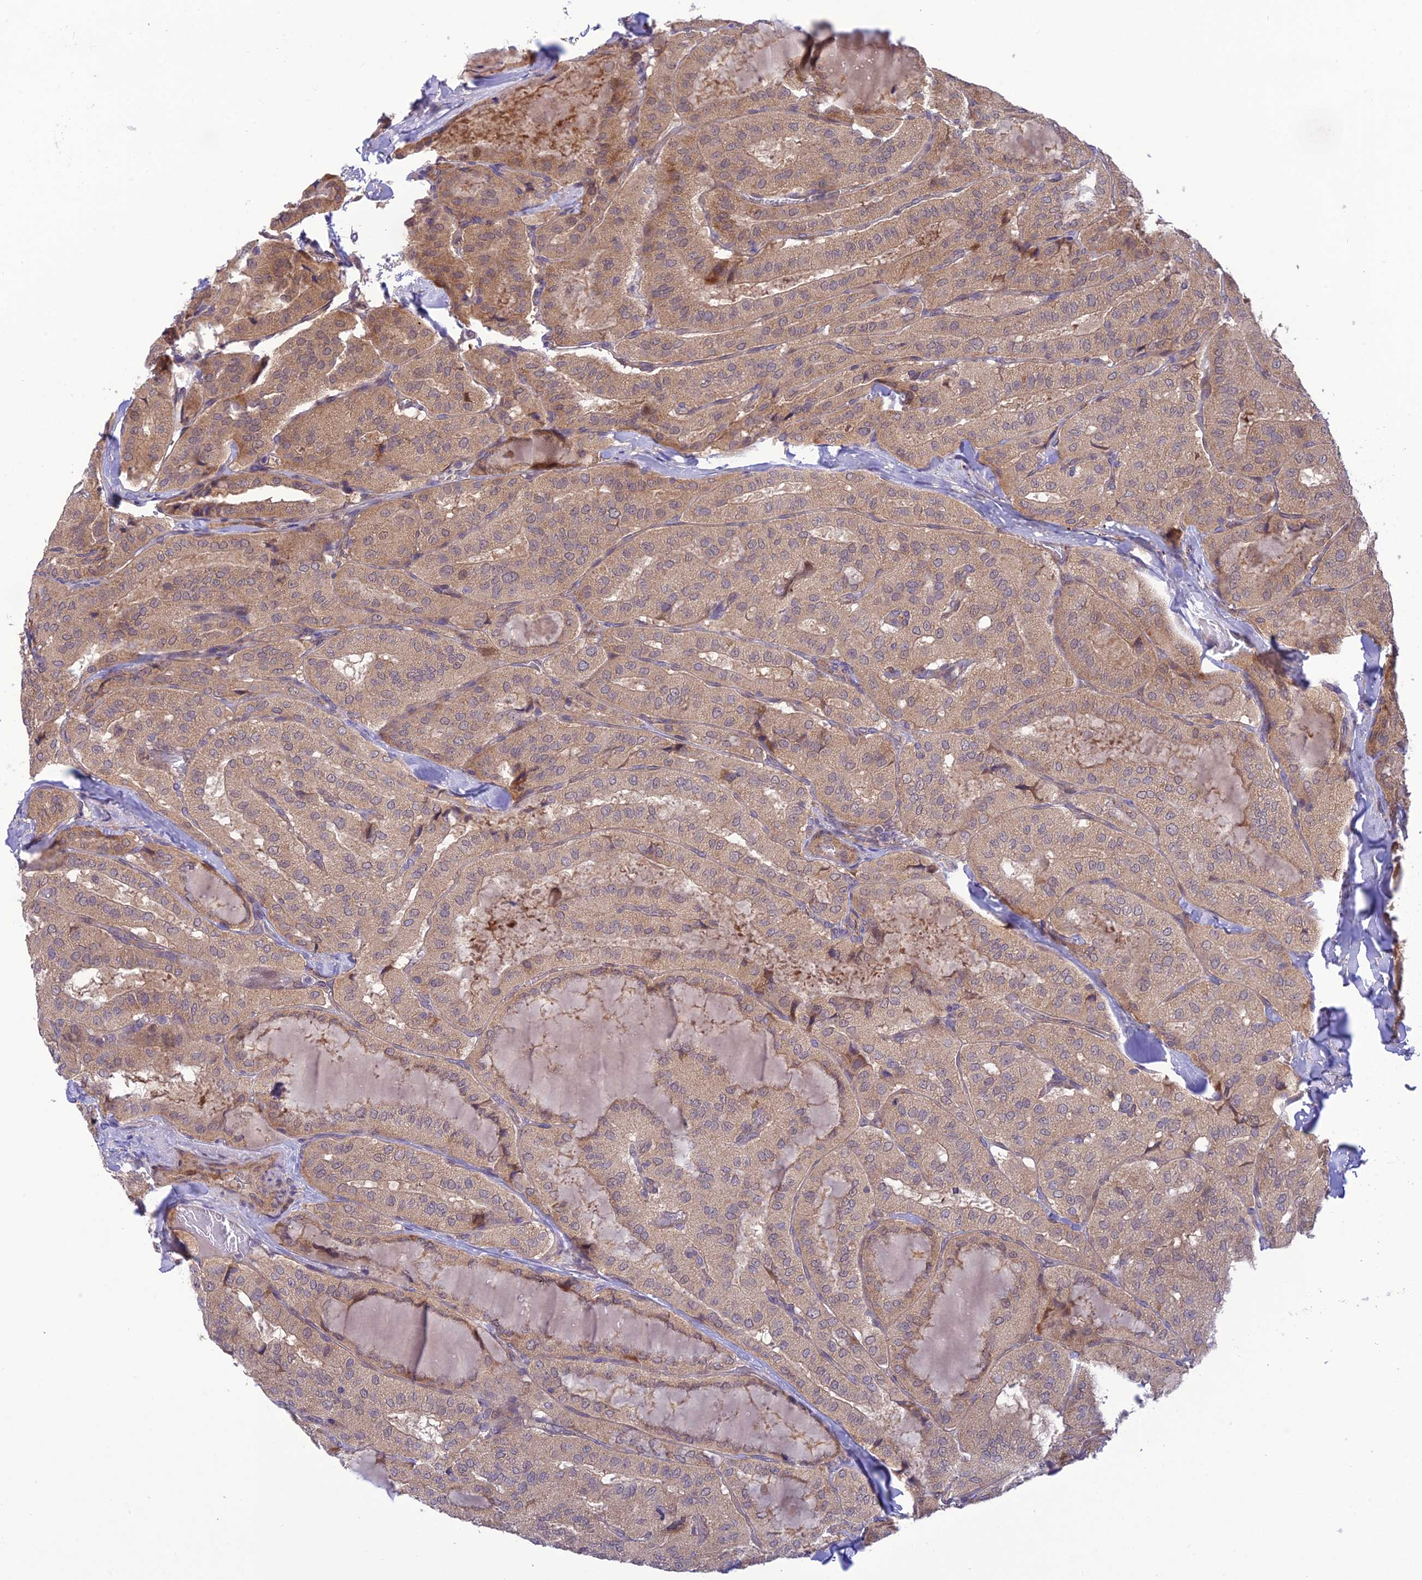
{"staining": {"intensity": "weak", "quantity": "<25%", "location": "cytoplasmic/membranous"}, "tissue": "thyroid cancer", "cell_type": "Tumor cells", "image_type": "cancer", "snomed": [{"axis": "morphology", "description": "Normal tissue, NOS"}, {"axis": "morphology", "description": "Papillary adenocarcinoma, NOS"}, {"axis": "topography", "description": "Thyroid gland"}], "caption": "IHC of thyroid cancer exhibits no staining in tumor cells.", "gene": "UROS", "patient": {"sex": "female", "age": 59}}